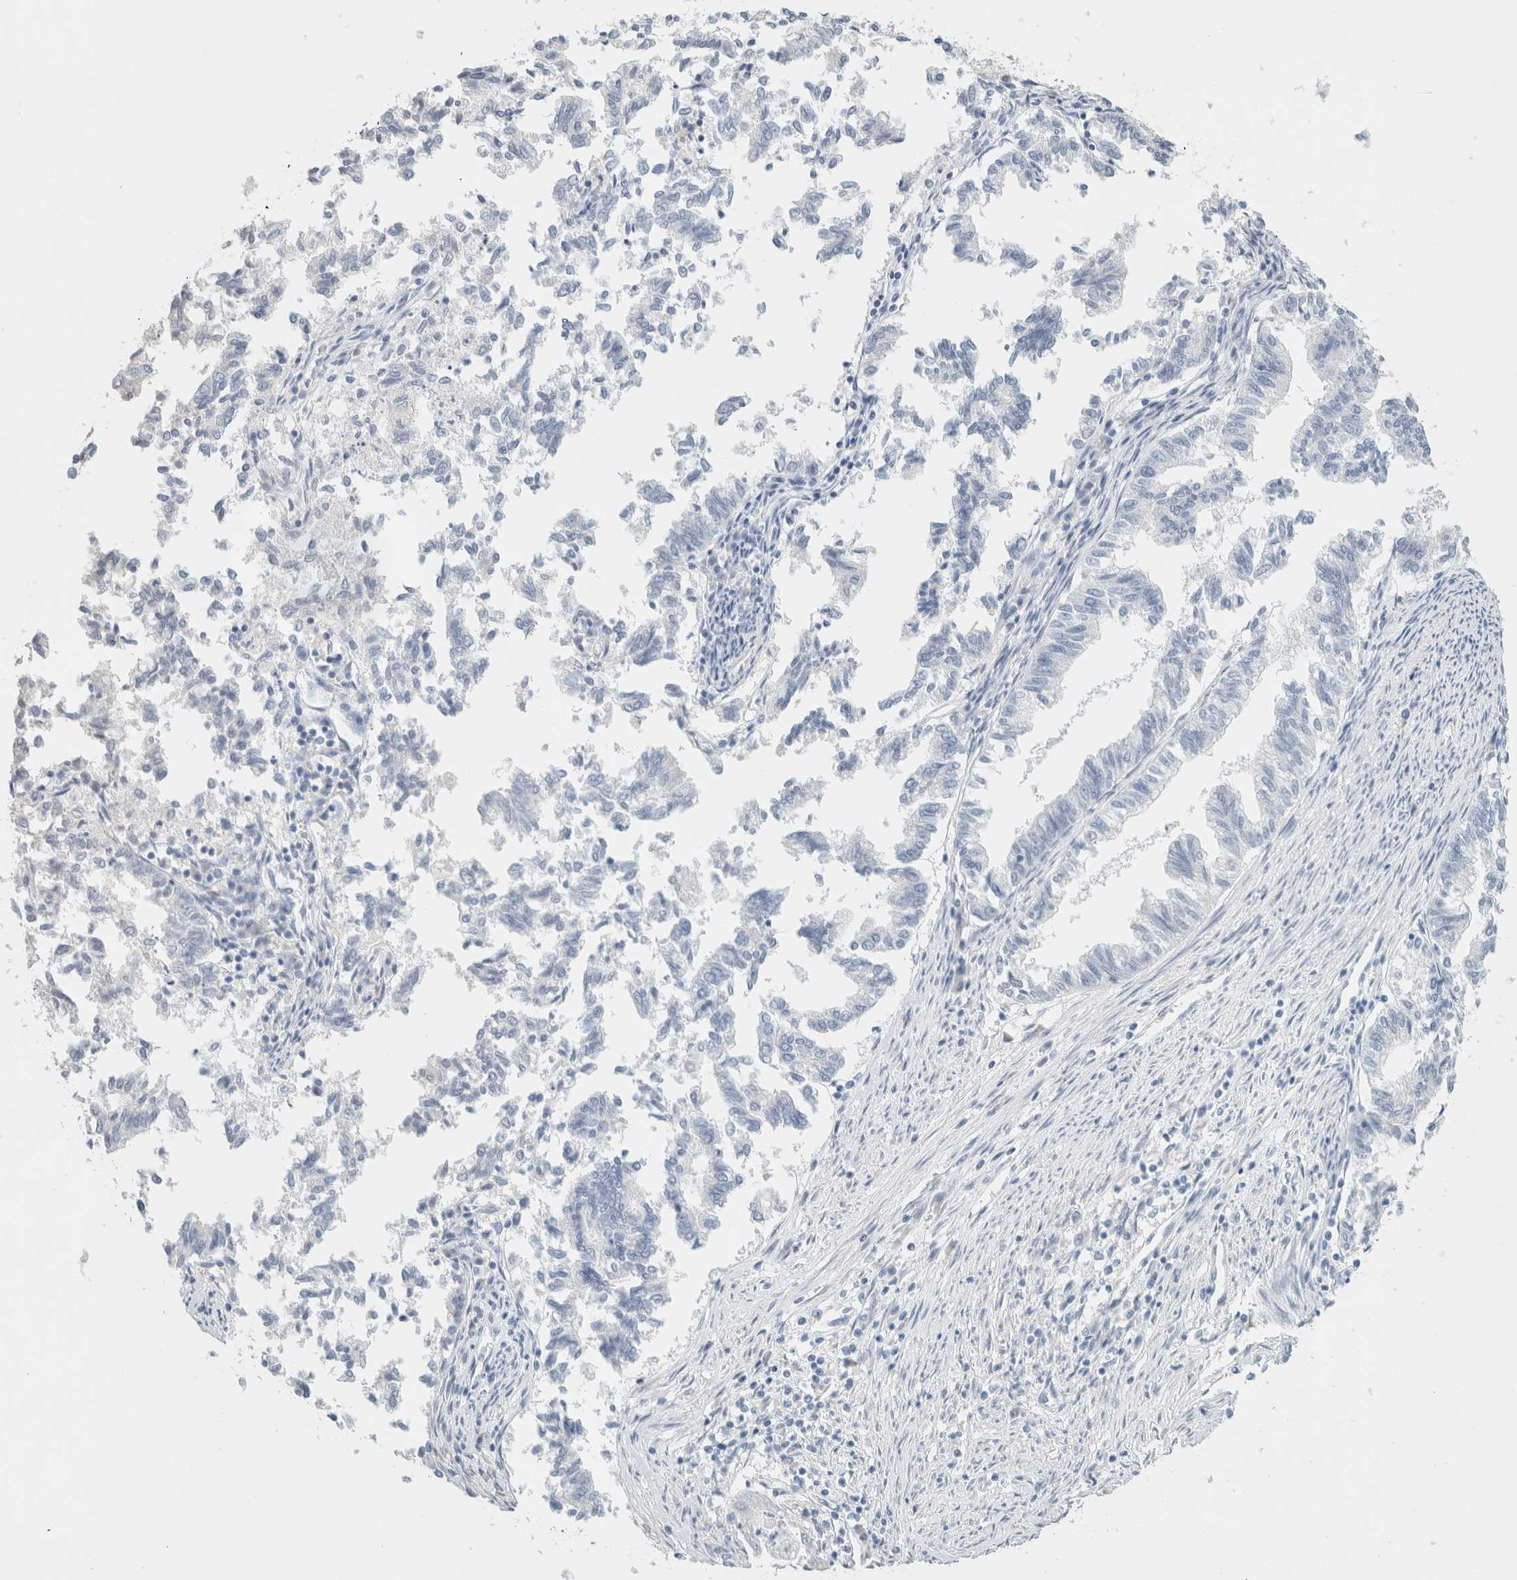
{"staining": {"intensity": "negative", "quantity": "none", "location": "none"}, "tissue": "endometrial cancer", "cell_type": "Tumor cells", "image_type": "cancer", "snomed": [{"axis": "morphology", "description": "Necrosis, NOS"}, {"axis": "morphology", "description": "Adenocarcinoma, NOS"}, {"axis": "topography", "description": "Endometrium"}], "caption": "Immunohistochemistry (IHC) of human endometrial adenocarcinoma shows no positivity in tumor cells.", "gene": "NEFM", "patient": {"sex": "female", "age": 79}}